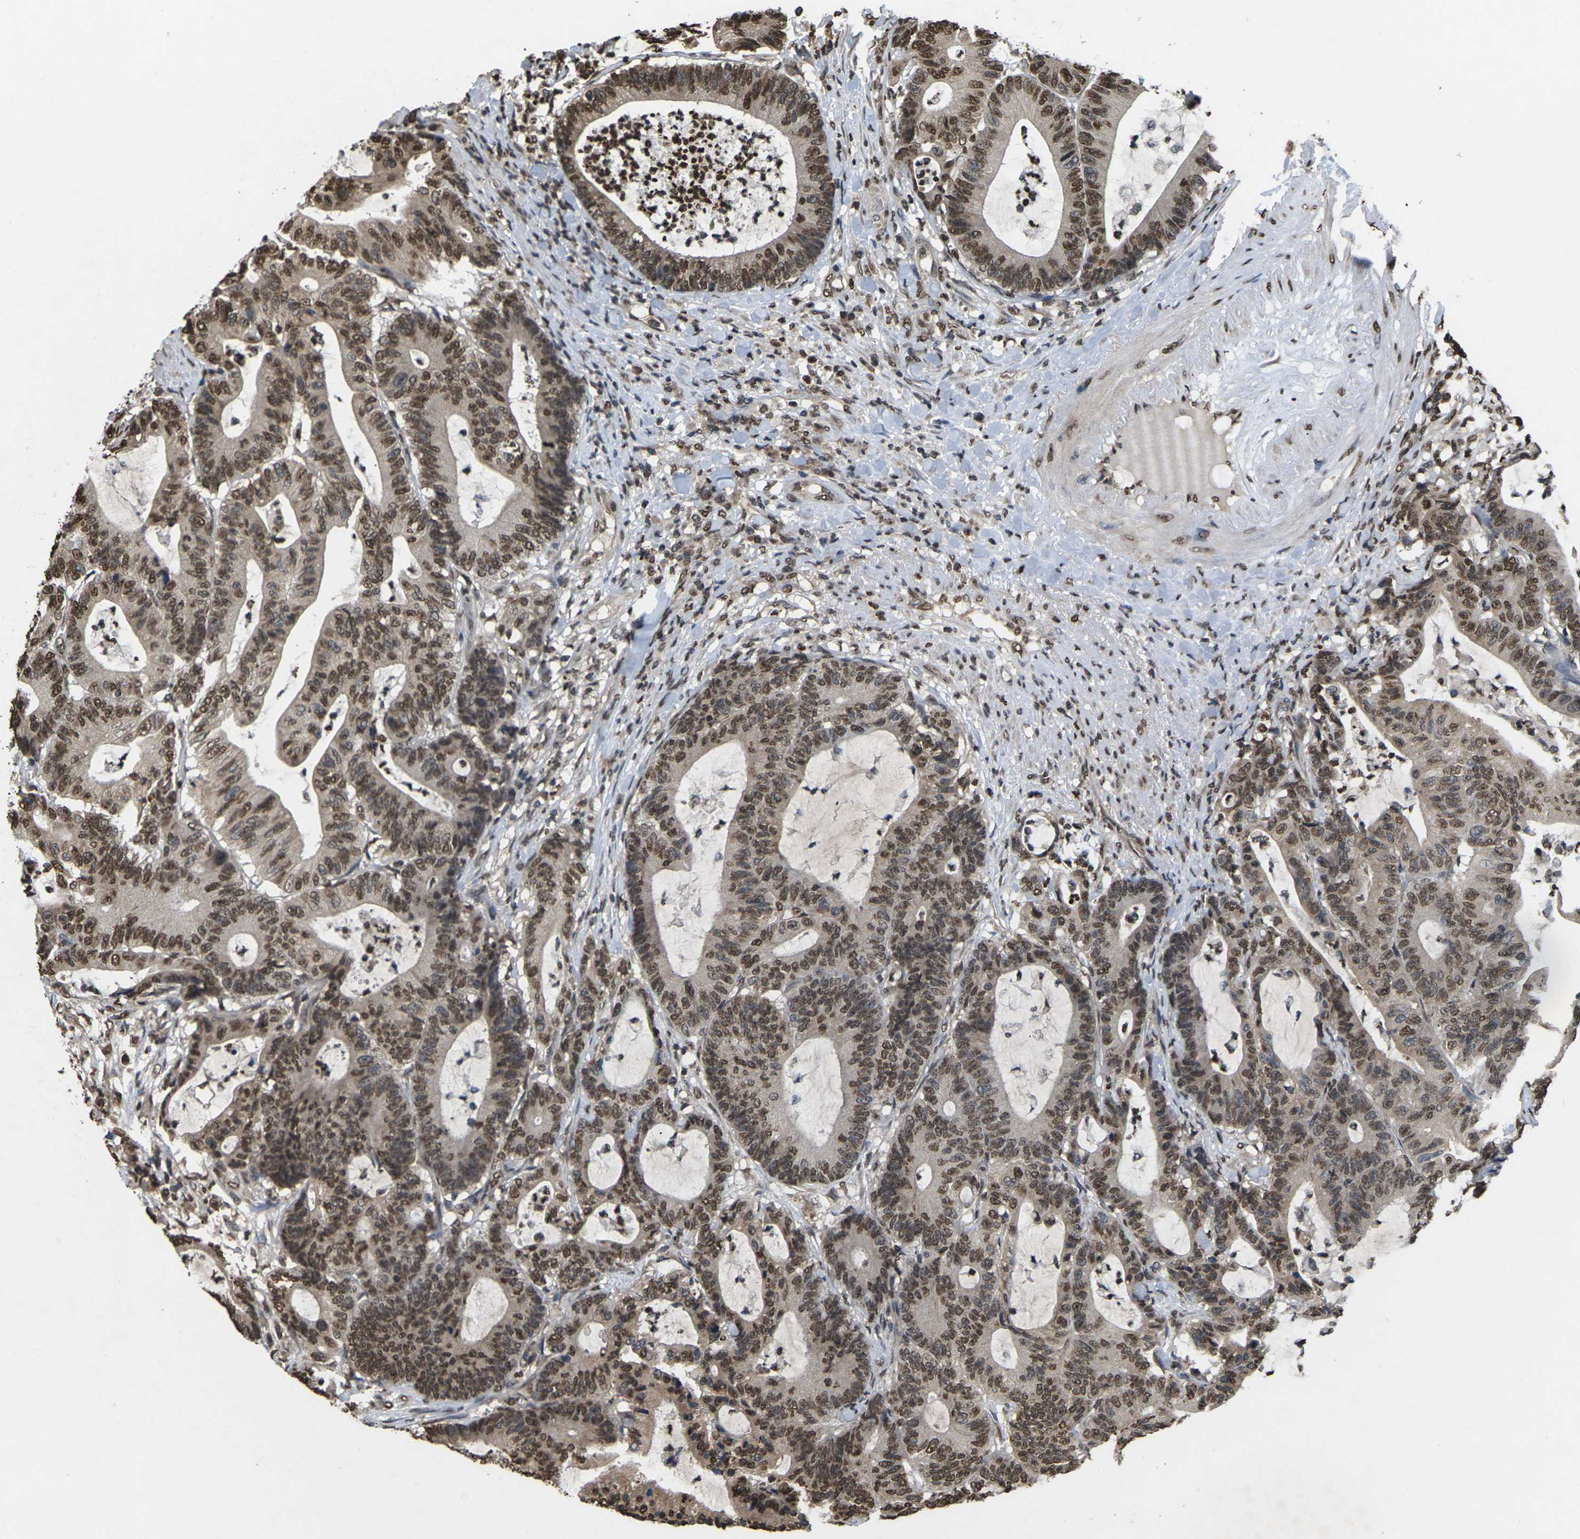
{"staining": {"intensity": "moderate", "quantity": ">75%", "location": "nuclear"}, "tissue": "colorectal cancer", "cell_type": "Tumor cells", "image_type": "cancer", "snomed": [{"axis": "morphology", "description": "Adenocarcinoma, NOS"}, {"axis": "topography", "description": "Colon"}], "caption": "The immunohistochemical stain highlights moderate nuclear positivity in tumor cells of adenocarcinoma (colorectal) tissue. The protein of interest is shown in brown color, while the nuclei are stained blue.", "gene": "EMSY", "patient": {"sex": "female", "age": 84}}